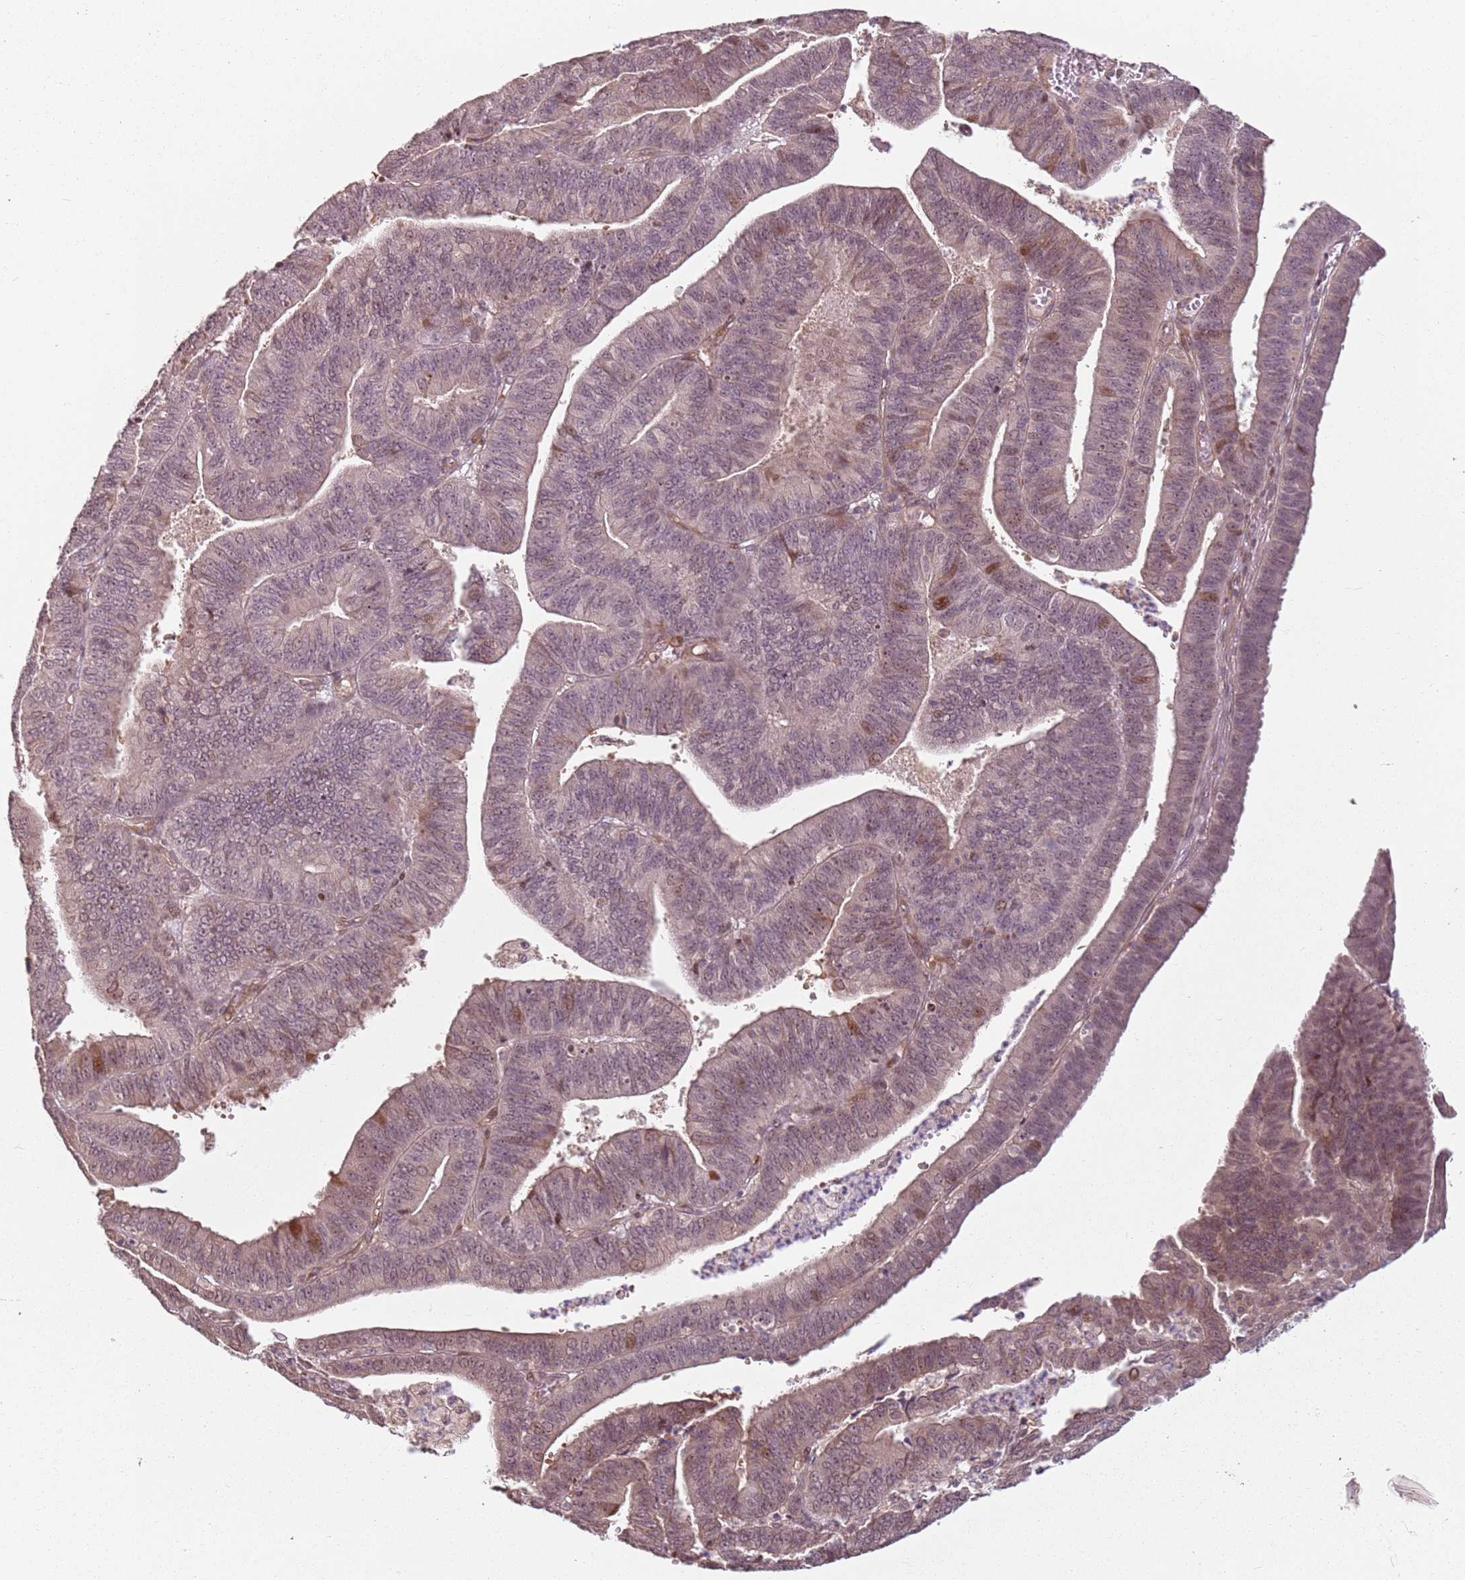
{"staining": {"intensity": "weak", "quantity": ">75%", "location": "cytoplasmic/membranous,nuclear"}, "tissue": "endometrial cancer", "cell_type": "Tumor cells", "image_type": "cancer", "snomed": [{"axis": "morphology", "description": "Adenocarcinoma, NOS"}, {"axis": "topography", "description": "Endometrium"}], "caption": "This histopathology image shows adenocarcinoma (endometrial) stained with immunohistochemistry to label a protein in brown. The cytoplasmic/membranous and nuclear of tumor cells show weak positivity for the protein. Nuclei are counter-stained blue.", "gene": "CHURC1", "patient": {"sex": "female", "age": 73}}